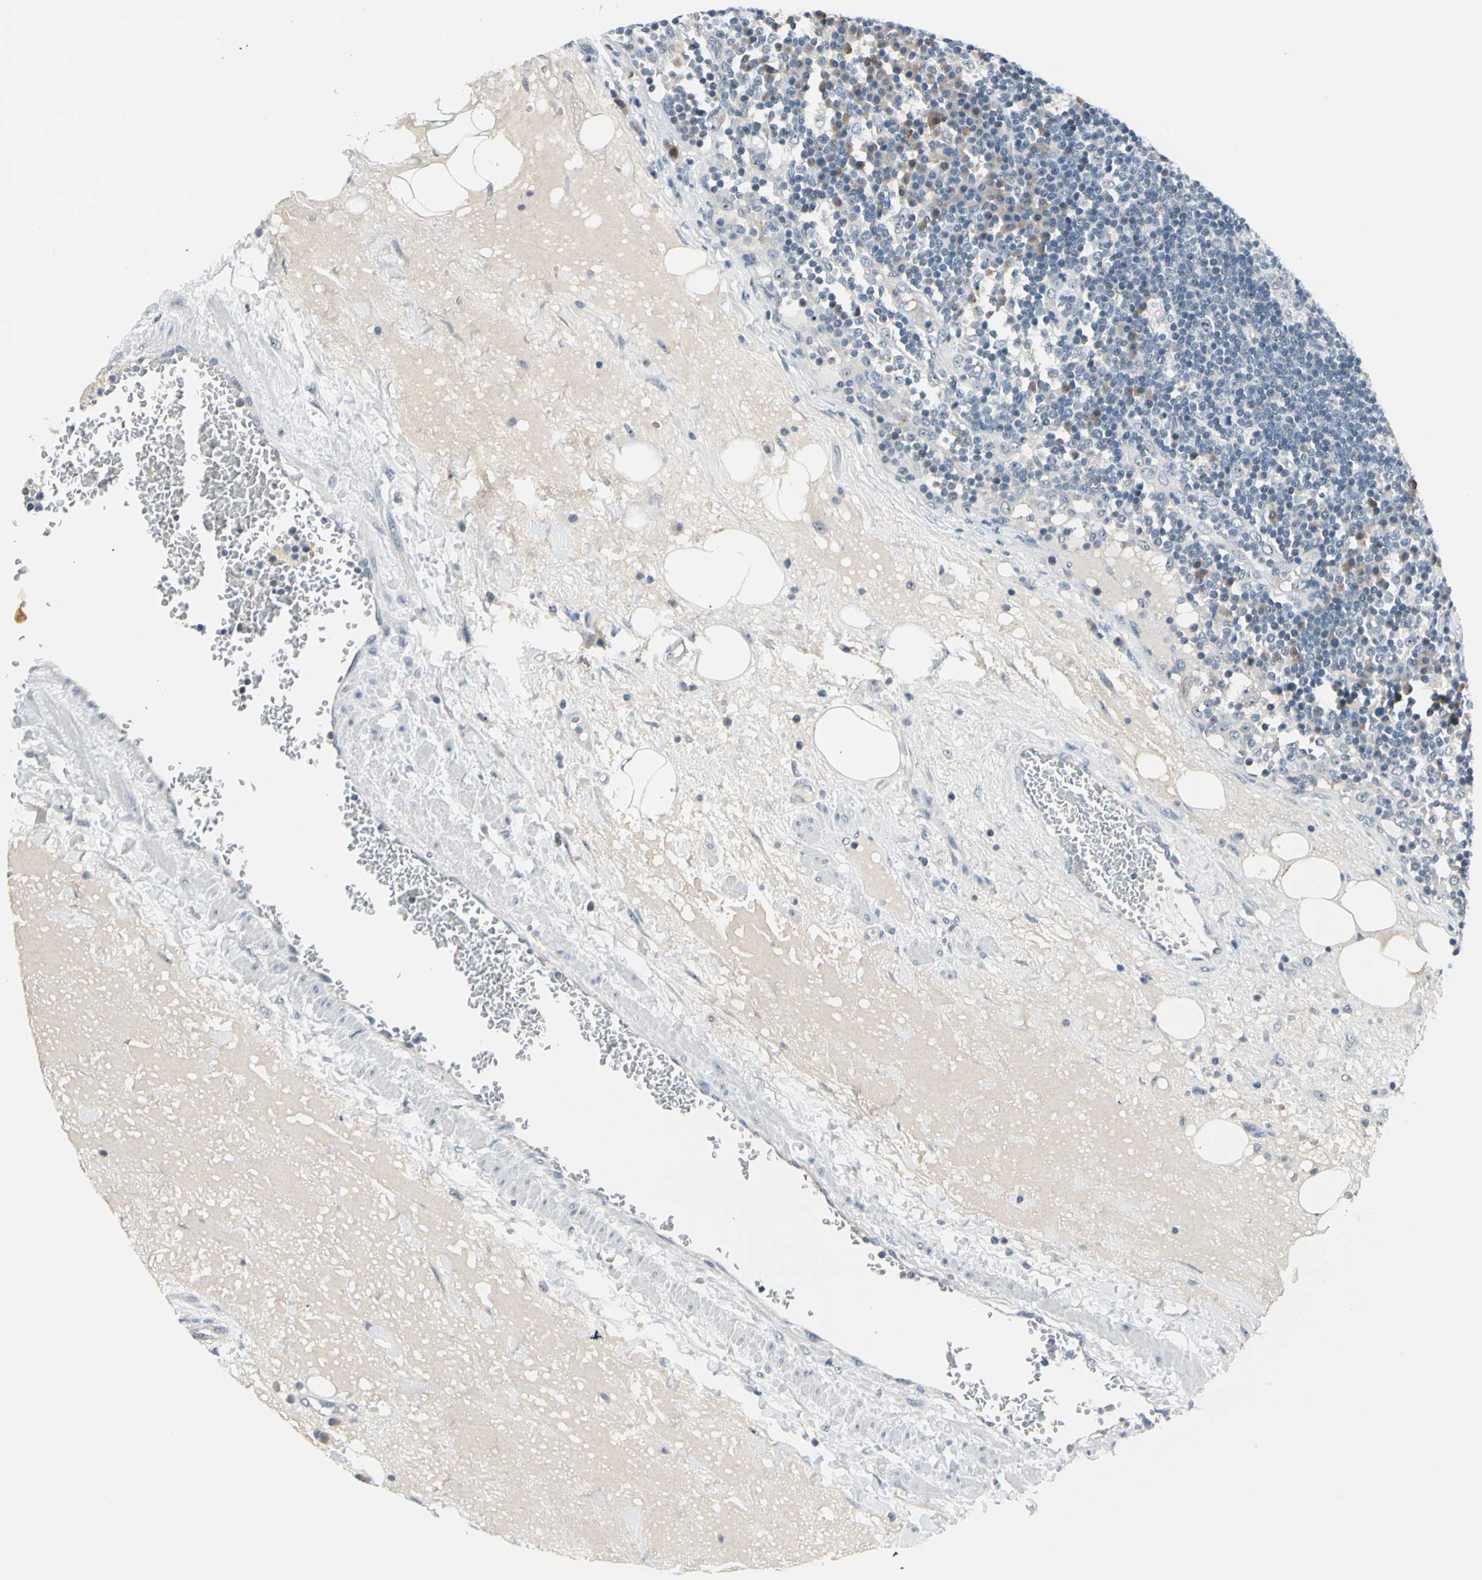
{"staining": {"intensity": "negative", "quantity": "none", "location": "none"}, "tissue": "lymph node", "cell_type": "Germinal center cells", "image_type": "normal", "snomed": [{"axis": "morphology", "description": "Normal tissue, NOS"}, {"axis": "morphology", "description": "Squamous cell carcinoma, metastatic, NOS"}, {"axis": "topography", "description": "Lymph node"}], "caption": "High power microscopy photomicrograph of an immunohistochemistry (IHC) histopathology image of normal lymph node, revealing no significant positivity in germinal center cells. (Brightfield microscopy of DAB immunohistochemistry at high magnification).", "gene": "ZSCAN1", "patient": {"sex": "female", "age": 53}}